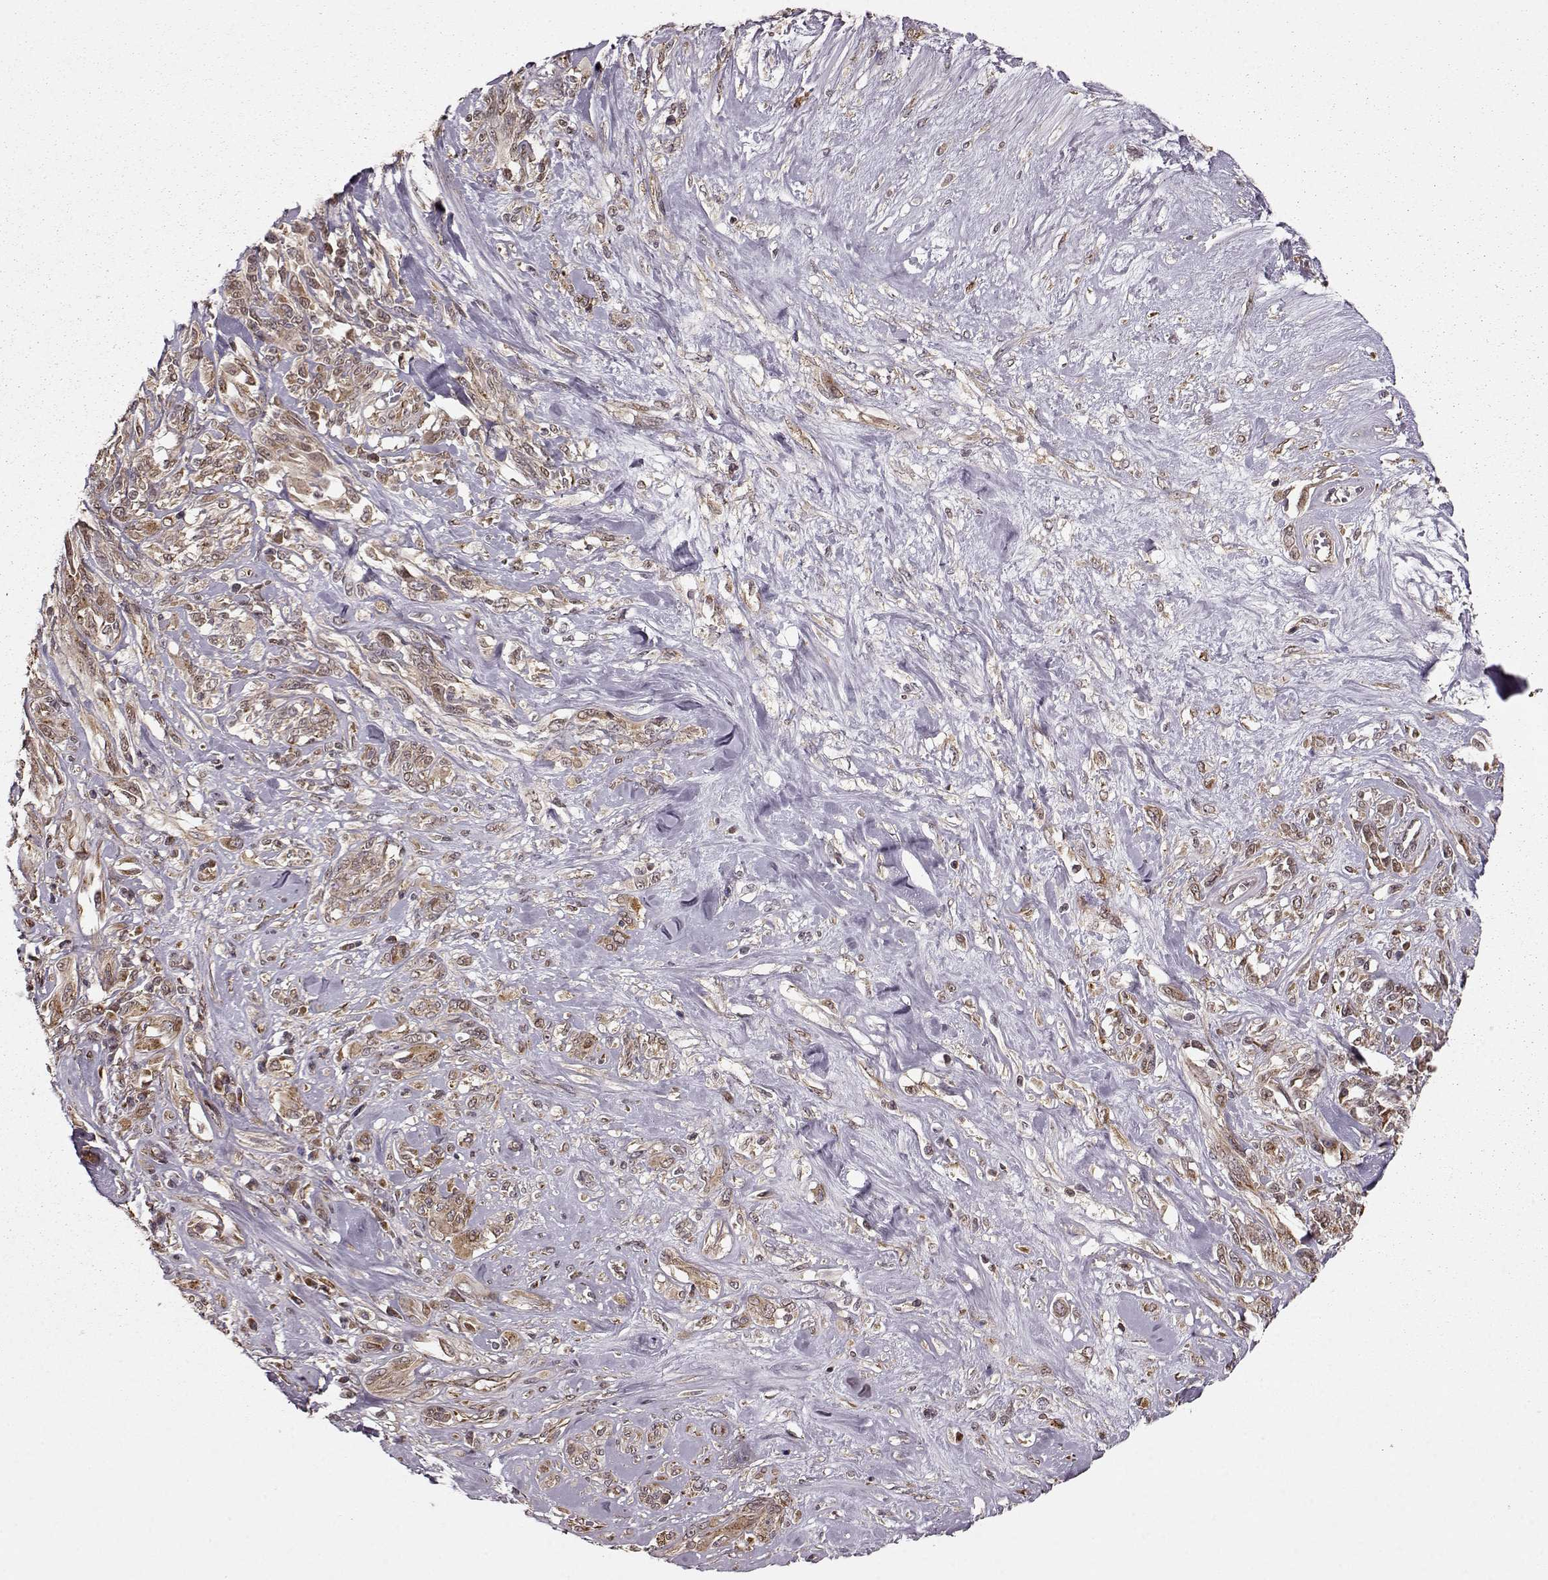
{"staining": {"intensity": "weak", "quantity": ">75%", "location": "cytoplasmic/membranous"}, "tissue": "melanoma", "cell_type": "Tumor cells", "image_type": "cancer", "snomed": [{"axis": "morphology", "description": "Malignant melanoma, NOS"}, {"axis": "topography", "description": "Skin"}], "caption": "Immunohistochemistry (IHC) (DAB) staining of human melanoma demonstrates weak cytoplasmic/membranous protein staining in approximately >75% of tumor cells.", "gene": "YIPF5", "patient": {"sex": "female", "age": 91}}